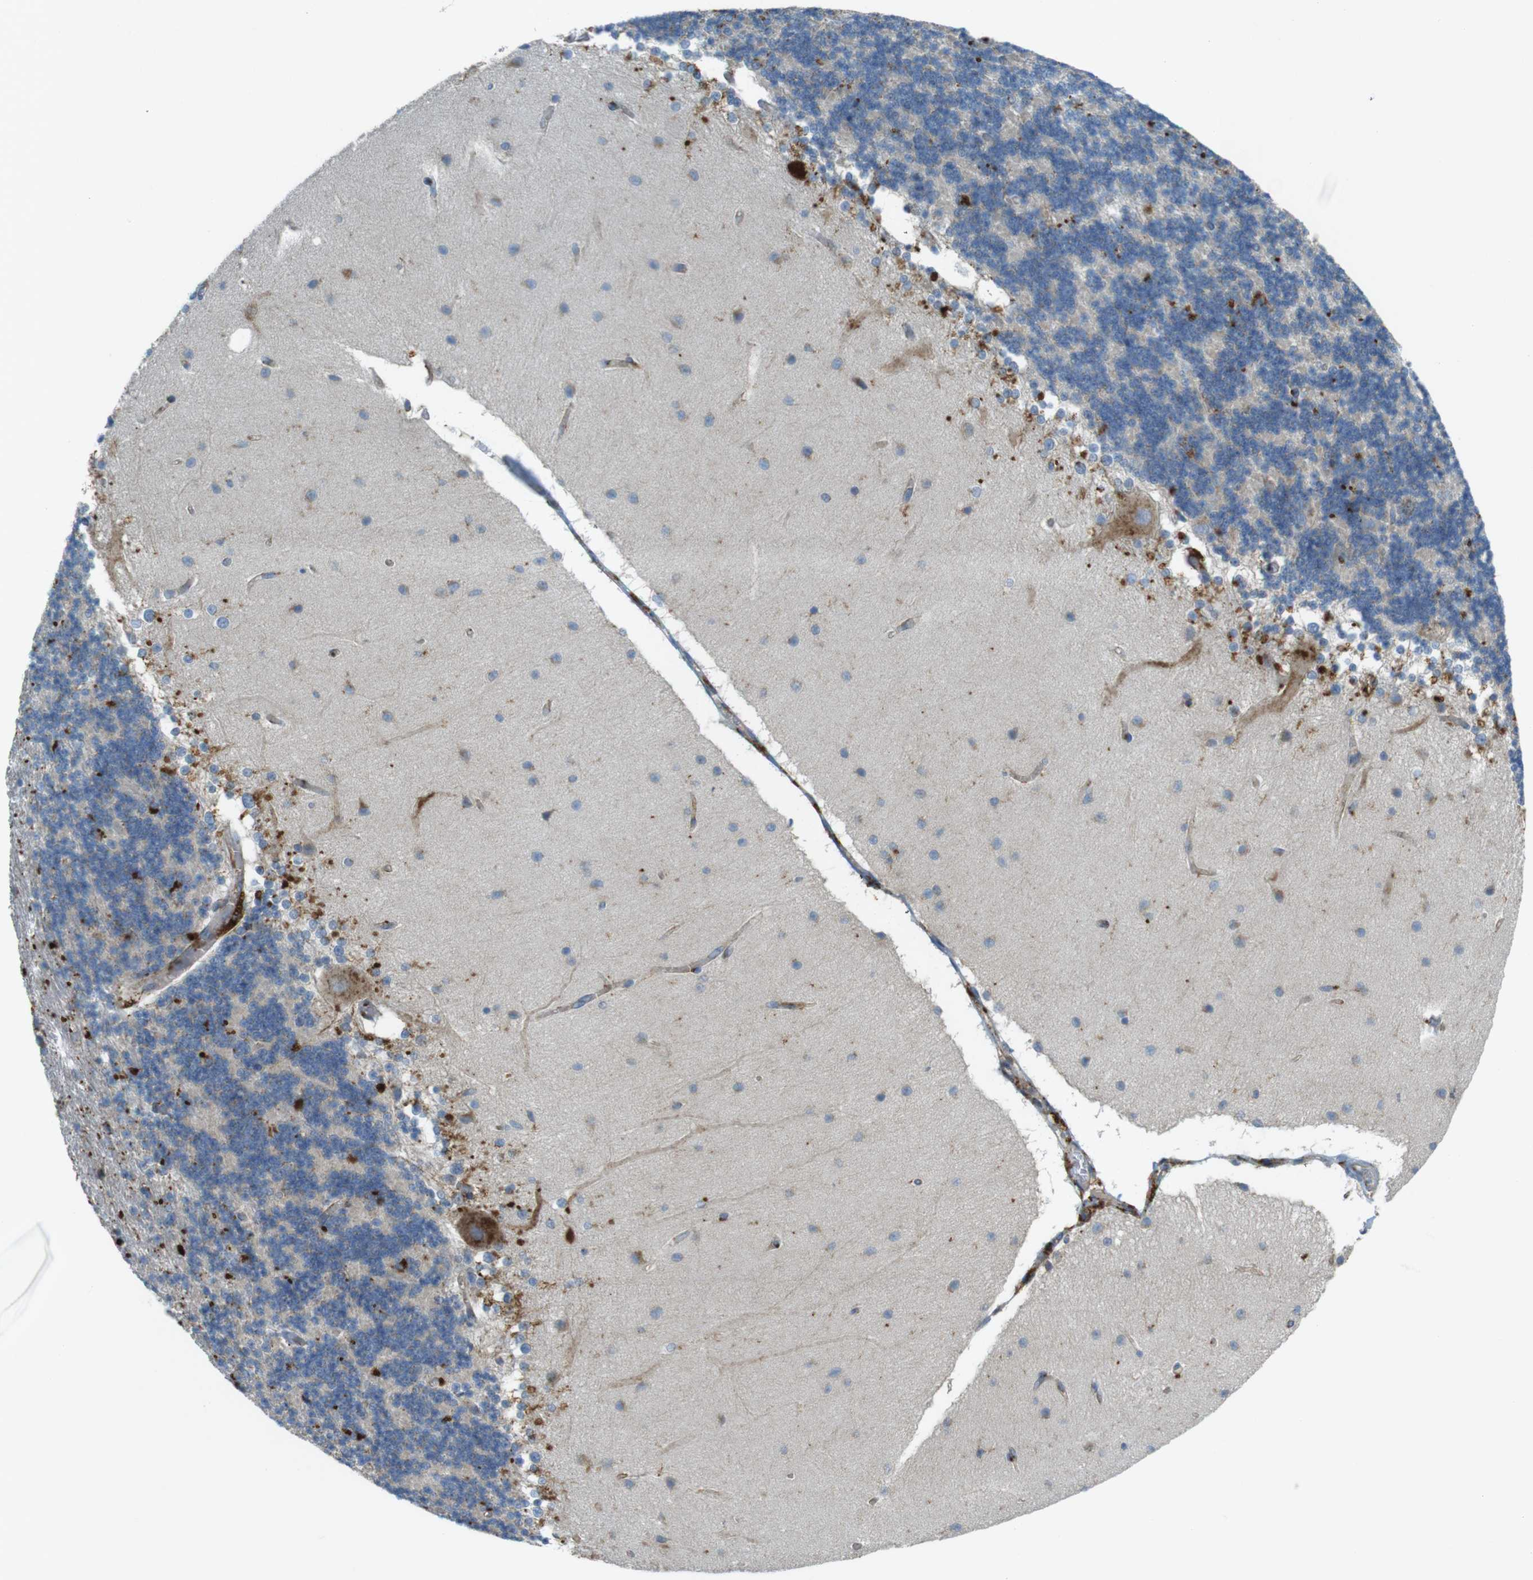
{"staining": {"intensity": "strong", "quantity": "<25%", "location": "cytoplasmic/membranous"}, "tissue": "cerebellum", "cell_type": "Cells in granular layer", "image_type": "normal", "snomed": [{"axis": "morphology", "description": "Normal tissue, NOS"}, {"axis": "topography", "description": "Cerebellum"}], "caption": "A photomicrograph of human cerebellum stained for a protein displays strong cytoplasmic/membranous brown staining in cells in granular layer.", "gene": "LAMP1", "patient": {"sex": "female", "age": 54}}